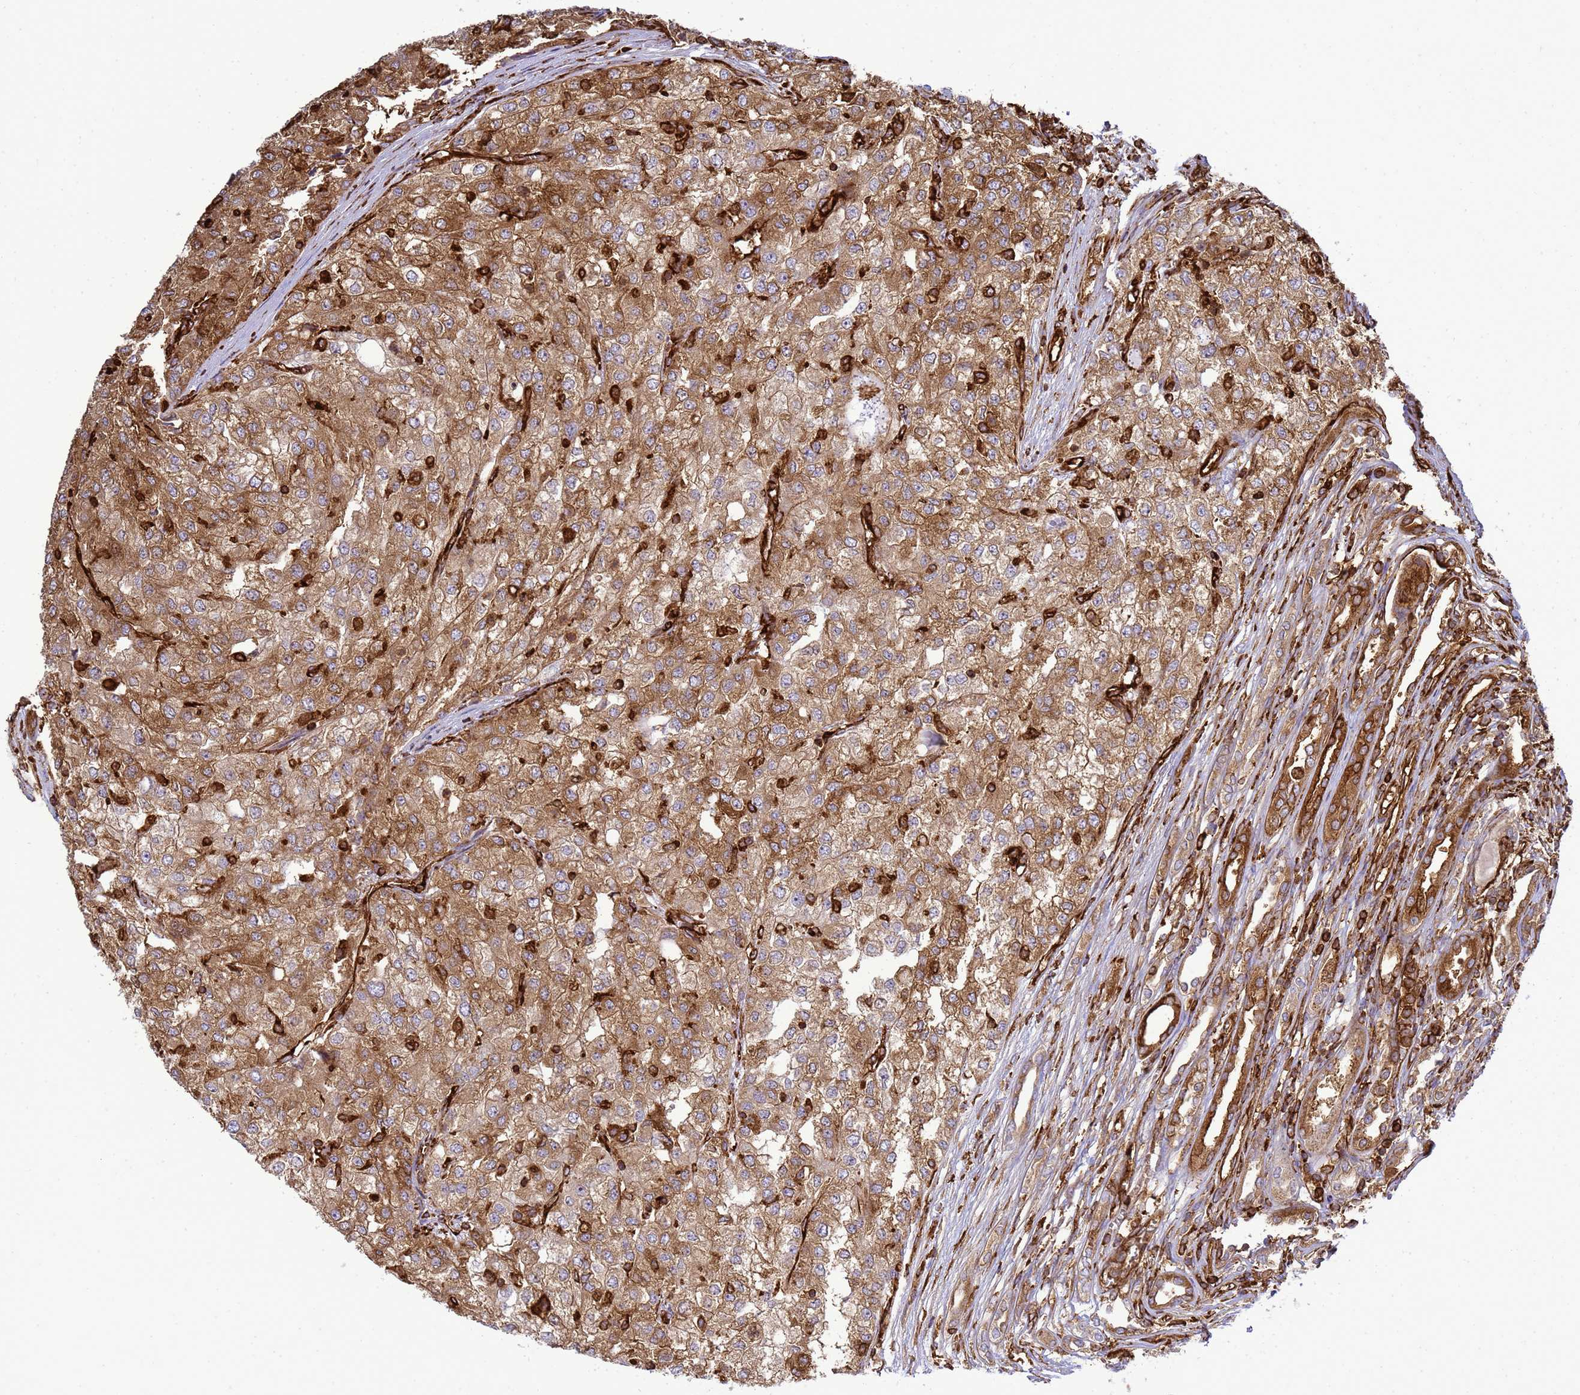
{"staining": {"intensity": "moderate", "quantity": ">75%", "location": "cytoplasmic/membranous"}, "tissue": "renal cancer", "cell_type": "Tumor cells", "image_type": "cancer", "snomed": [{"axis": "morphology", "description": "Adenocarcinoma, NOS"}, {"axis": "topography", "description": "Kidney"}], "caption": "Immunohistochemical staining of human adenocarcinoma (renal) demonstrates medium levels of moderate cytoplasmic/membranous protein staining in approximately >75% of tumor cells. (brown staining indicates protein expression, while blue staining denotes nuclei).", "gene": "ZBTB8OS", "patient": {"sex": "female", "age": 54}}